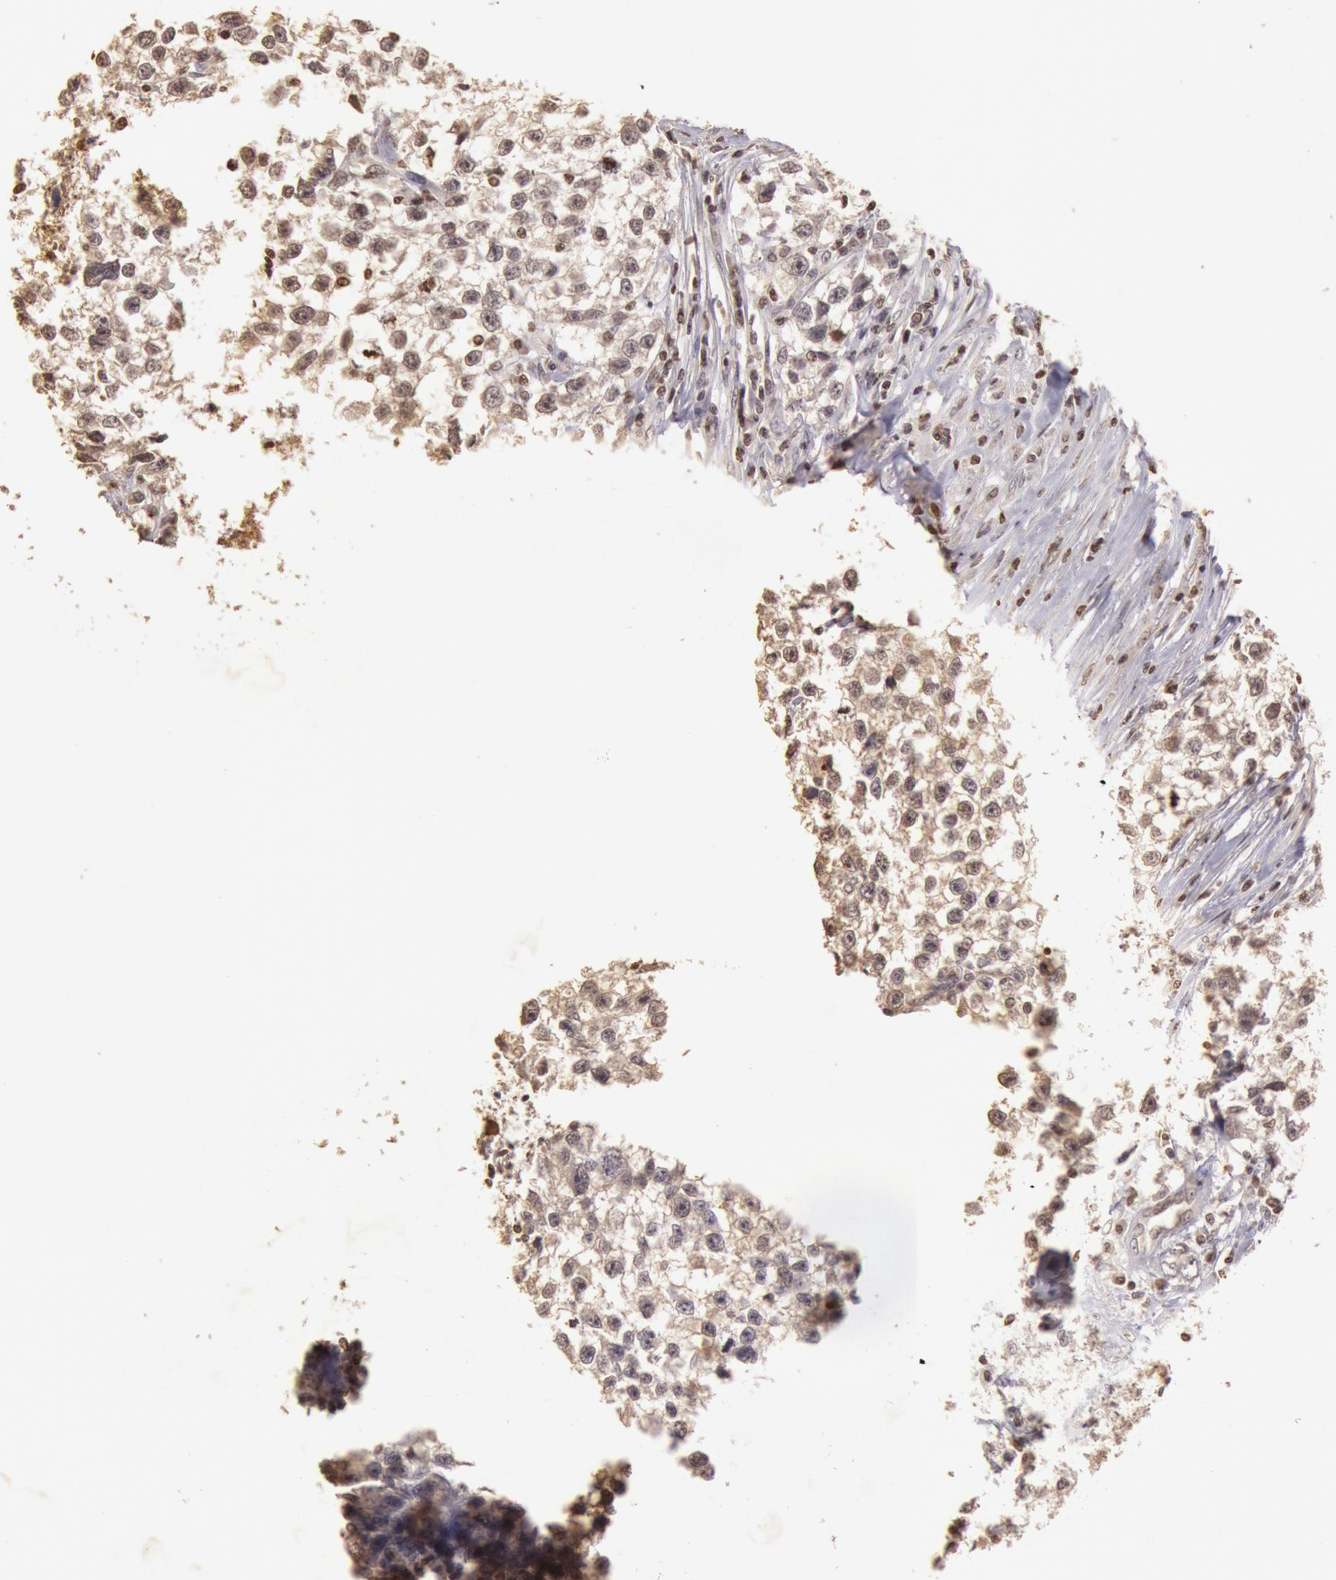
{"staining": {"intensity": "weak", "quantity": "25%-75%", "location": "cytoplasmic/membranous,nuclear"}, "tissue": "testis cancer", "cell_type": "Tumor cells", "image_type": "cancer", "snomed": [{"axis": "morphology", "description": "Seminoma, NOS"}, {"axis": "morphology", "description": "Carcinoma, Embryonal, NOS"}, {"axis": "topography", "description": "Testis"}], "caption": "Weak cytoplasmic/membranous and nuclear expression is identified in approximately 25%-75% of tumor cells in testis cancer (seminoma). The staining was performed using DAB (3,3'-diaminobenzidine), with brown indicating positive protein expression. Nuclei are stained blue with hematoxylin.", "gene": "SOD1", "patient": {"sex": "male", "age": 30}}